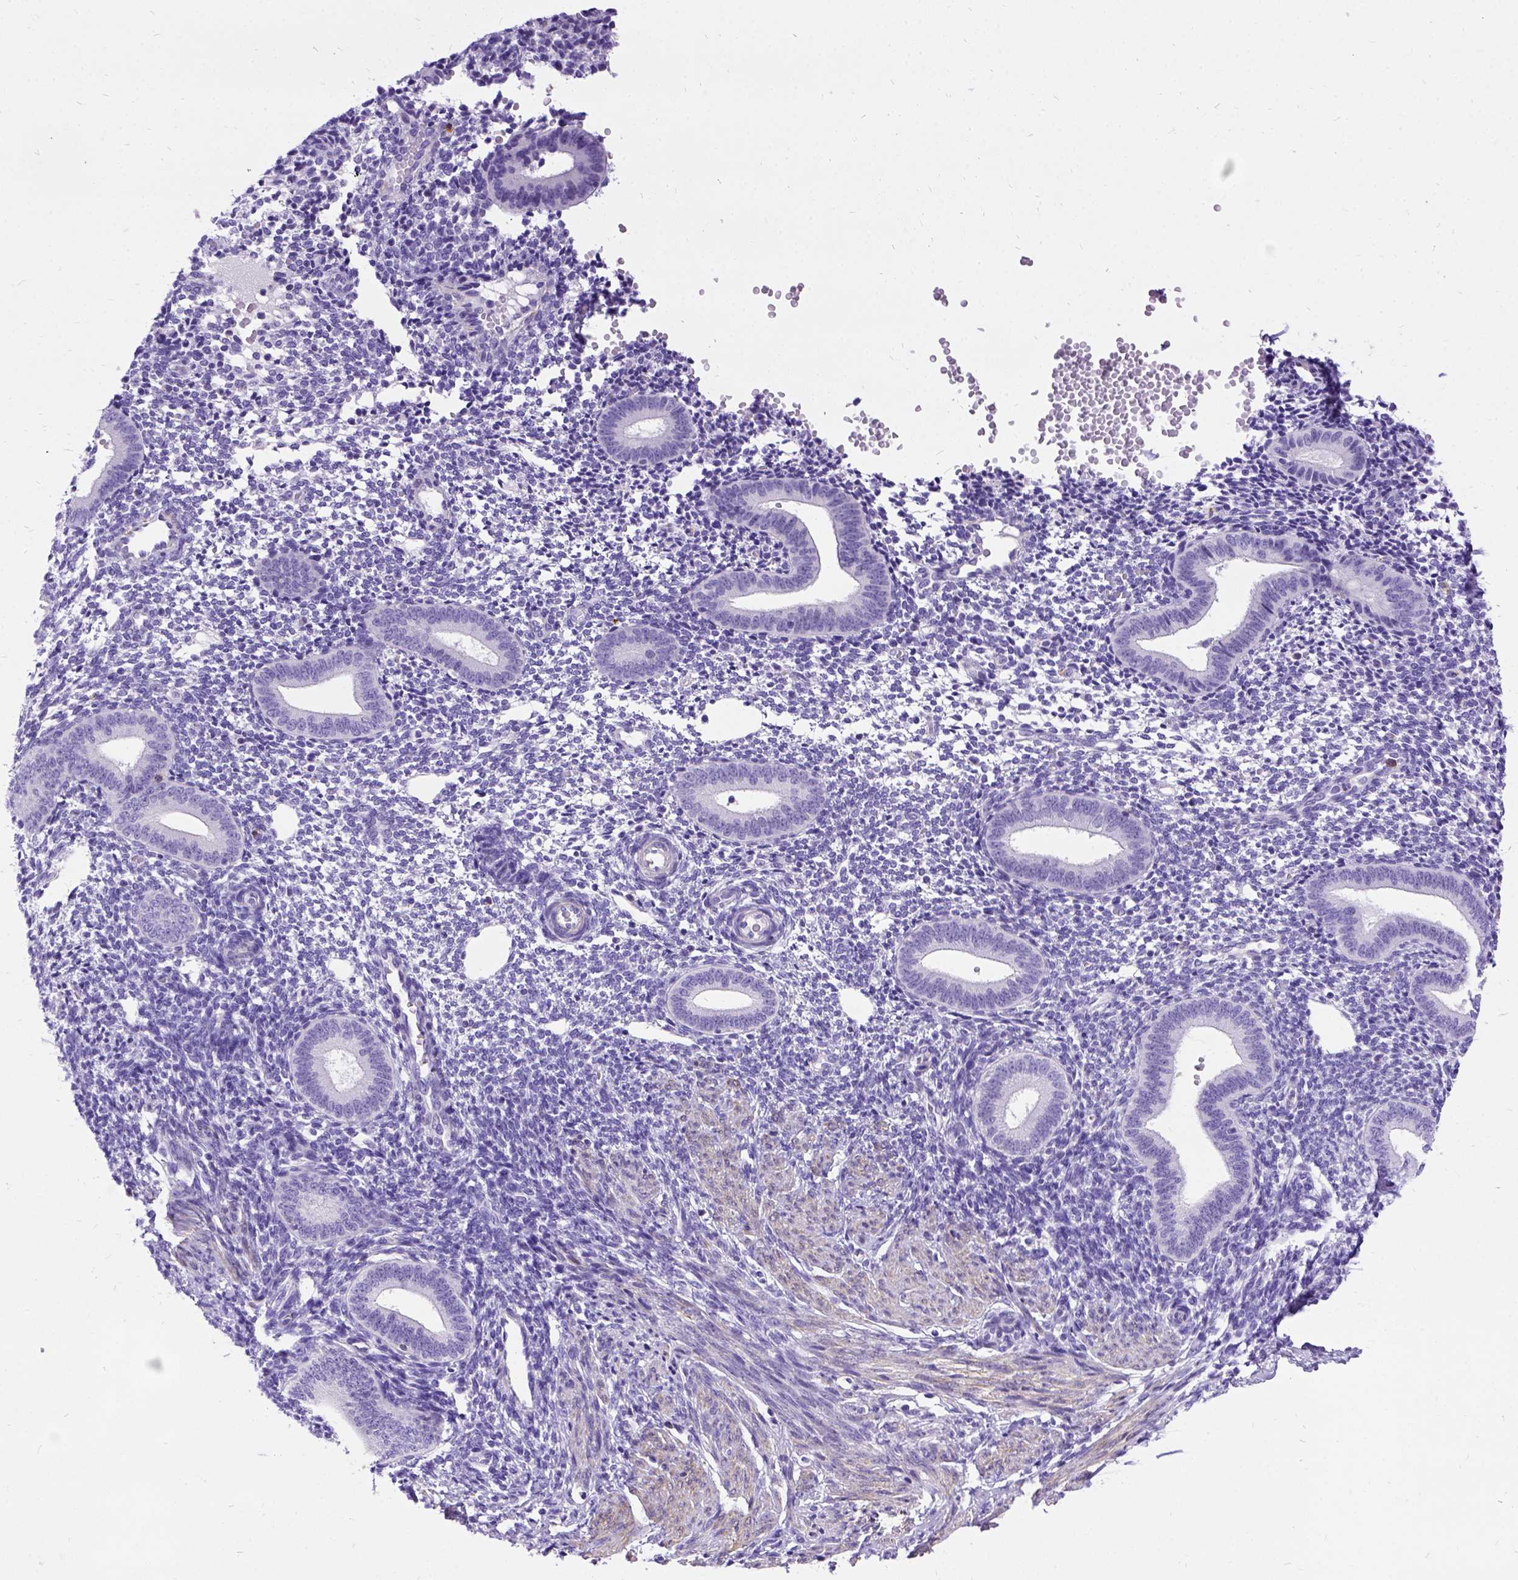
{"staining": {"intensity": "negative", "quantity": "none", "location": "none"}, "tissue": "endometrium", "cell_type": "Cells in endometrial stroma", "image_type": "normal", "snomed": [{"axis": "morphology", "description": "Normal tissue, NOS"}, {"axis": "topography", "description": "Endometrium"}], "caption": "High magnification brightfield microscopy of benign endometrium stained with DAB (3,3'-diaminobenzidine) (brown) and counterstained with hematoxylin (blue): cells in endometrial stroma show no significant staining. The staining was performed using DAB to visualize the protein expression in brown, while the nuclei were stained in blue with hematoxylin (Magnification: 20x).", "gene": "ENSG00000254979", "patient": {"sex": "female", "age": 40}}